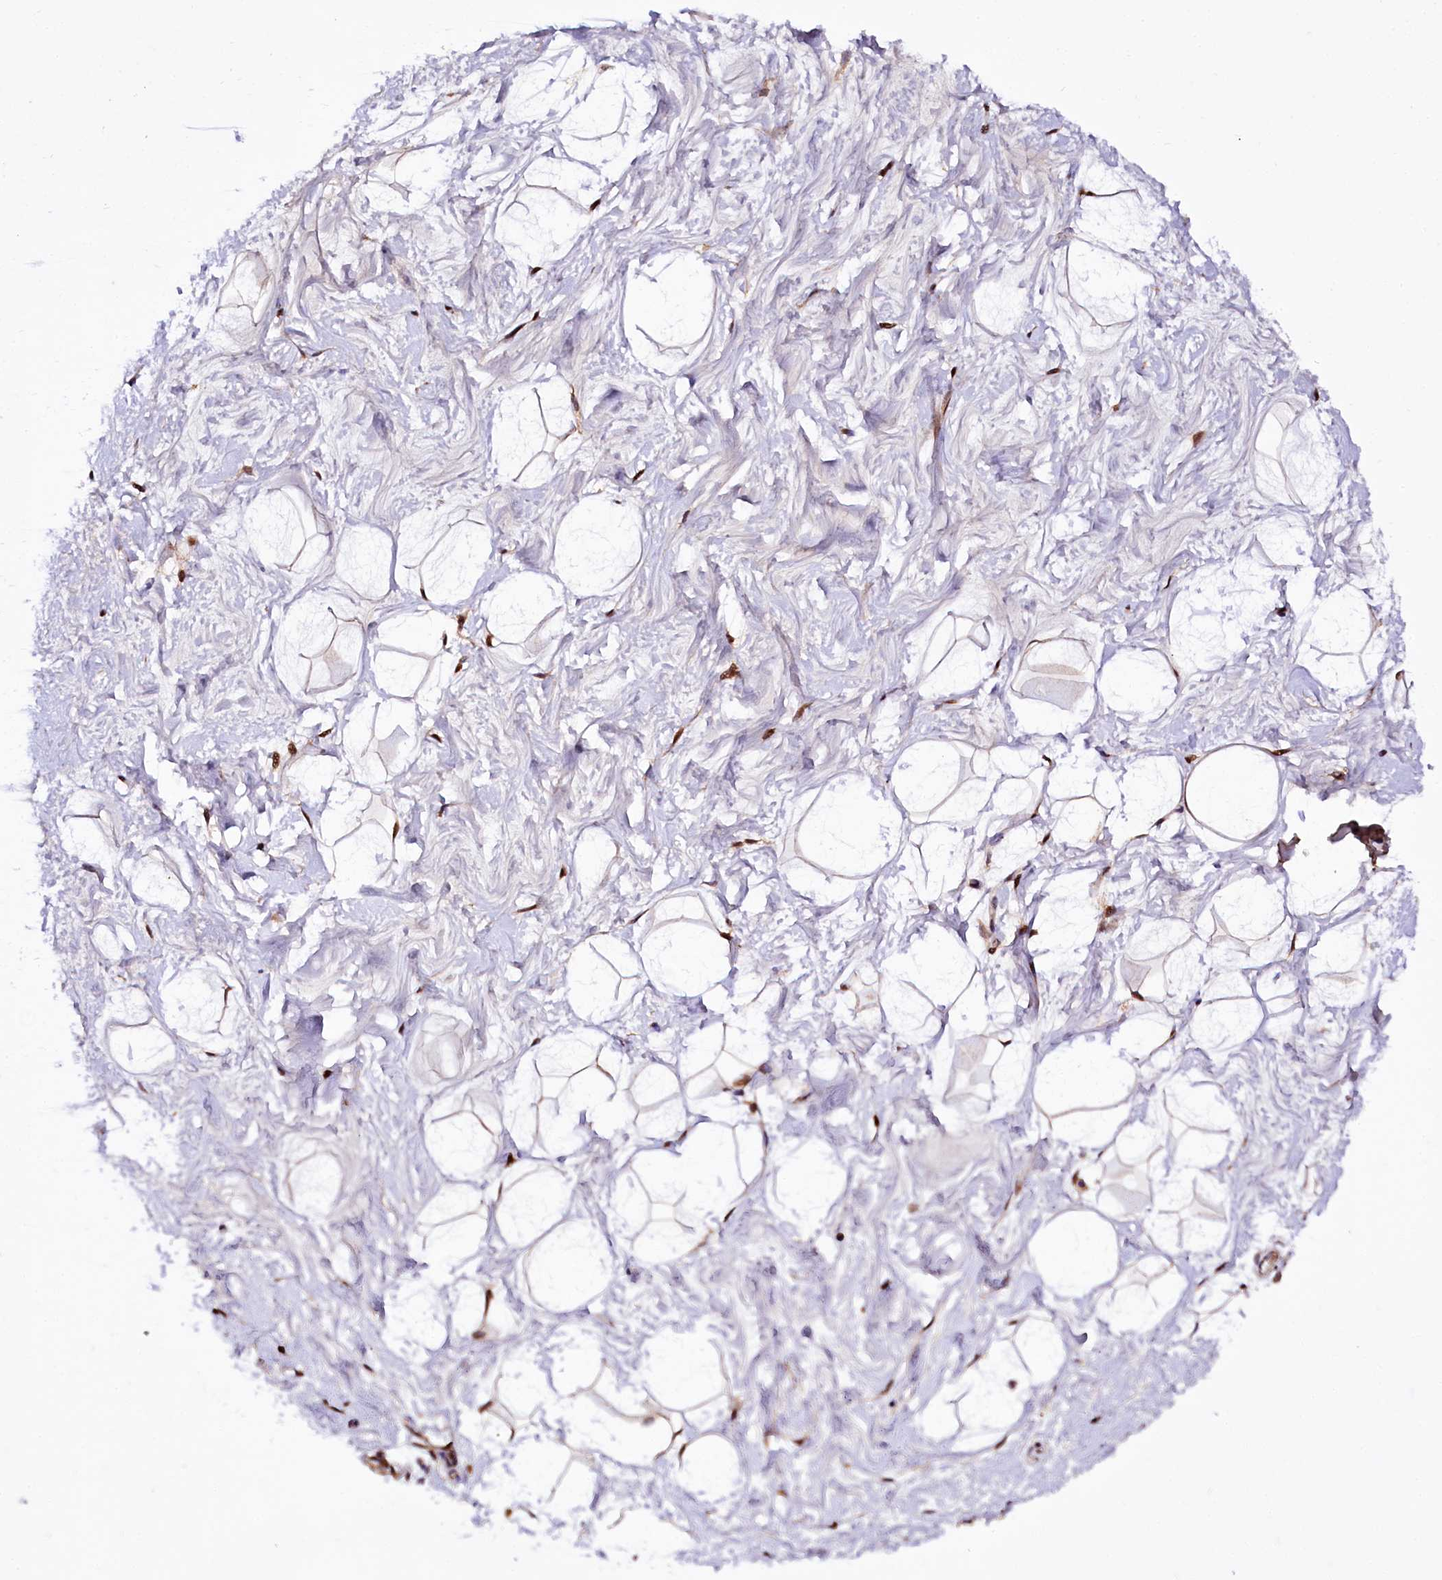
{"staining": {"intensity": "strong", "quantity": "25%-75%", "location": "cytoplasmic/membranous,nuclear"}, "tissue": "breast", "cell_type": "Adipocytes", "image_type": "normal", "snomed": [{"axis": "morphology", "description": "Normal tissue, NOS"}, {"axis": "morphology", "description": "Adenoma, NOS"}, {"axis": "topography", "description": "Breast"}], "caption": "Protein staining of unremarkable breast exhibits strong cytoplasmic/membranous,nuclear expression in approximately 25%-75% of adipocytes.", "gene": "PDZRN3", "patient": {"sex": "female", "age": 23}}